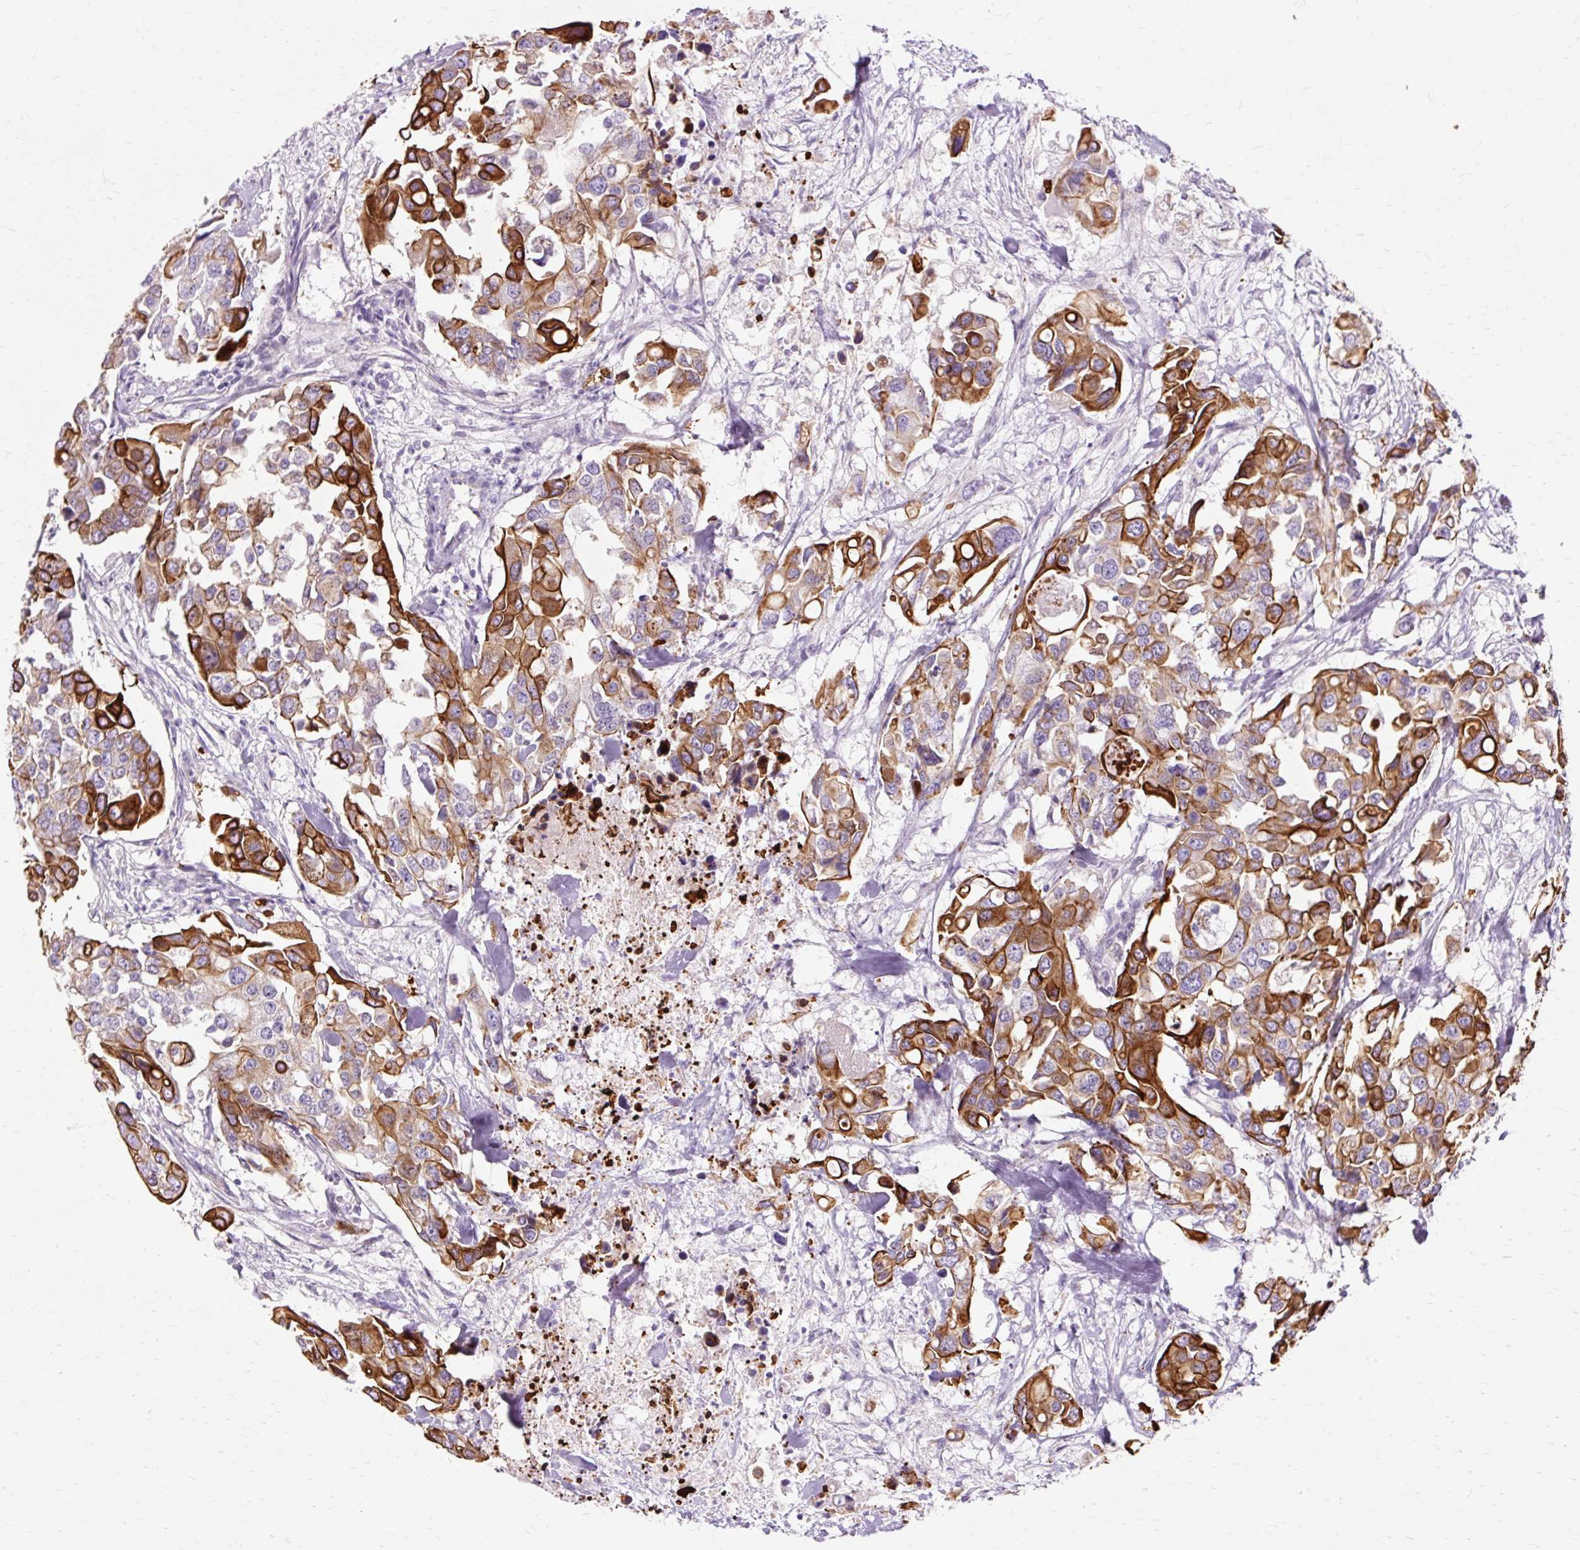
{"staining": {"intensity": "strong", "quantity": "25%-75%", "location": "cytoplasmic/membranous"}, "tissue": "colorectal cancer", "cell_type": "Tumor cells", "image_type": "cancer", "snomed": [{"axis": "morphology", "description": "Adenocarcinoma, NOS"}, {"axis": "topography", "description": "Colon"}], "caption": "Immunohistochemistry micrograph of neoplastic tissue: colorectal cancer stained using IHC exhibits high levels of strong protein expression localized specifically in the cytoplasmic/membranous of tumor cells, appearing as a cytoplasmic/membranous brown color.", "gene": "DCTN4", "patient": {"sex": "male", "age": 77}}